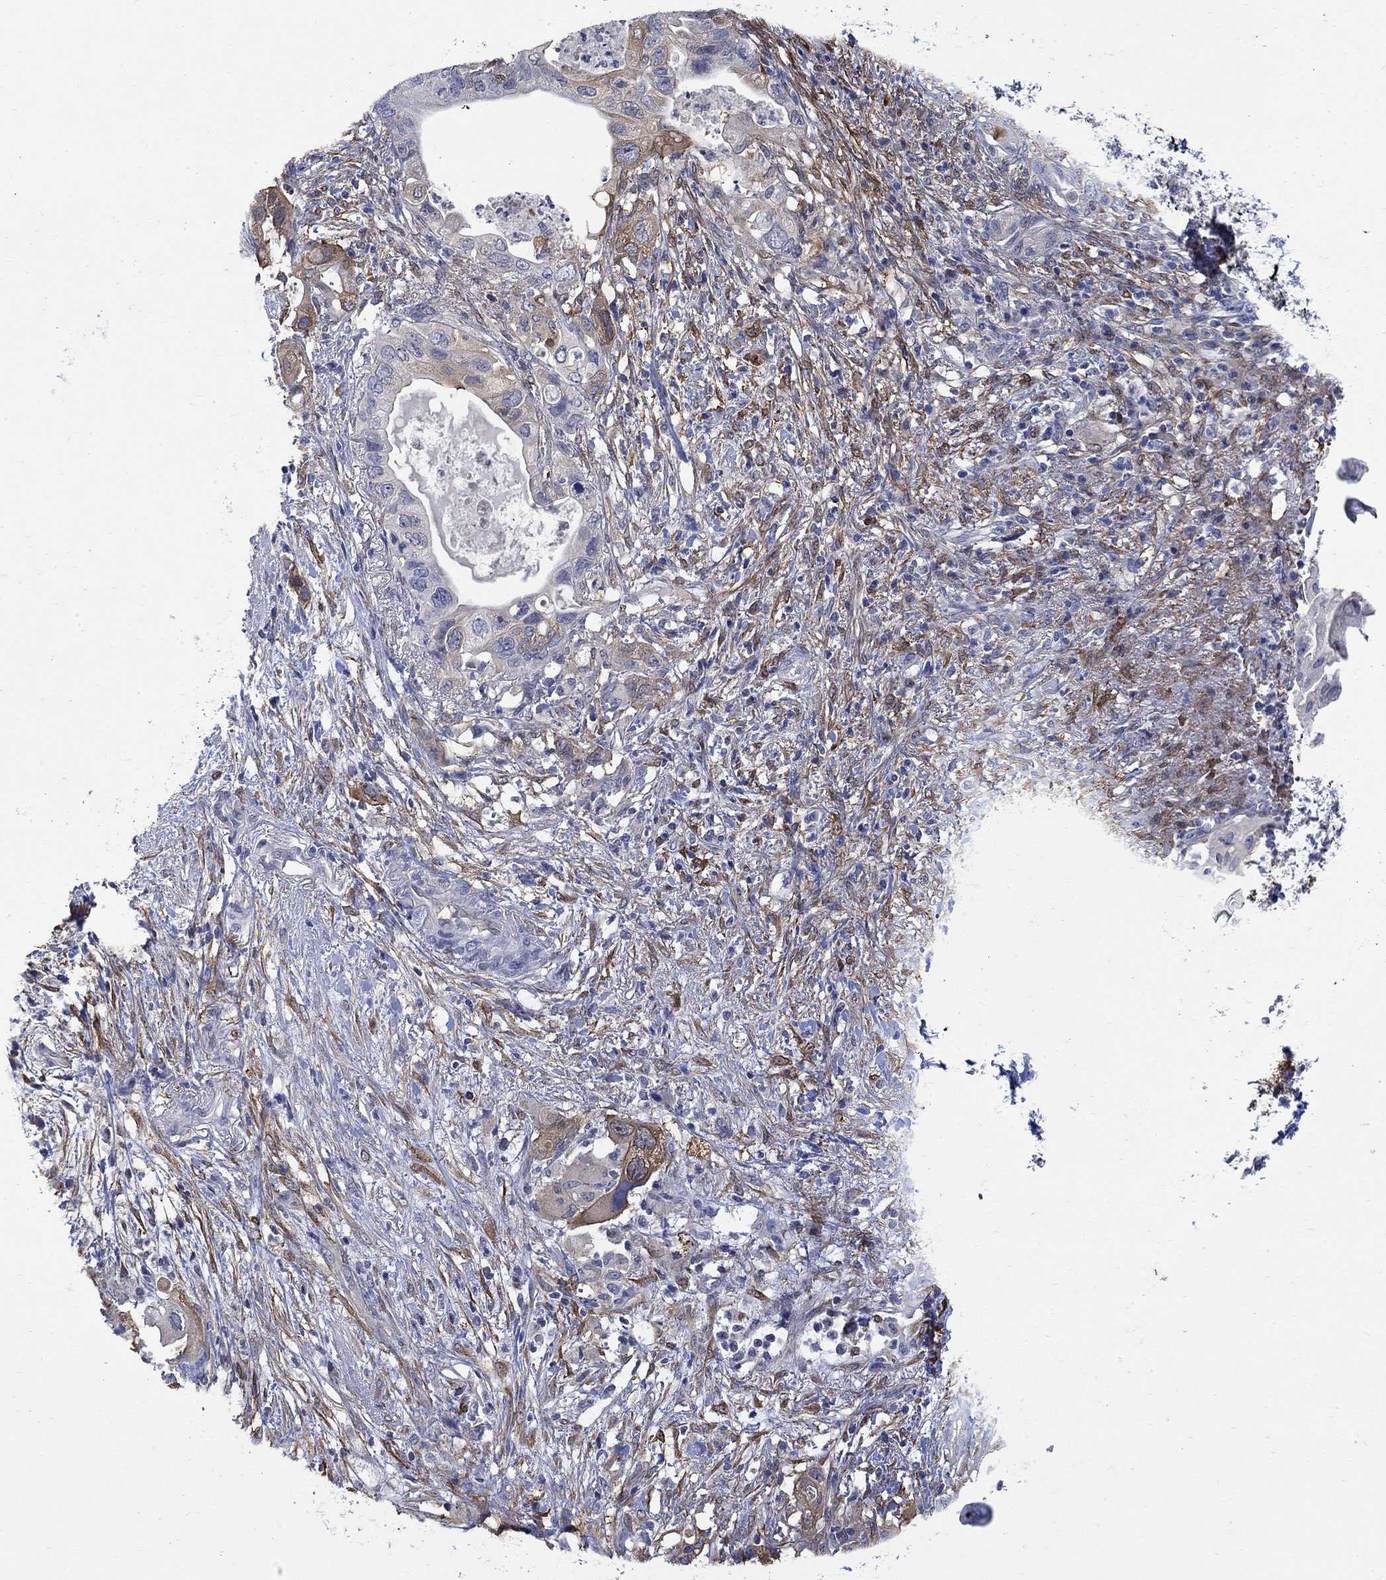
{"staining": {"intensity": "strong", "quantity": ">75%", "location": "cytoplasmic/membranous"}, "tissue": "pancreatic cancer", "cell_type": "Tumor cells", "image_type": "cancer", "snomed": [{"axis": "morphology", "description": "Adenocarcinoma, NOS"}, {"axis": "topography", "description": "Pancreas"}], "caption": "Immunohistochemical staining of human pancreatic adenocarcinoma exhibits high levels of strong cytoplasmic/membranous staining in approximately >75% of tumor cells. Nuclei are stained in blue.", "gene": "TGM2", "patient": {"sex": "female", "age": 72}}